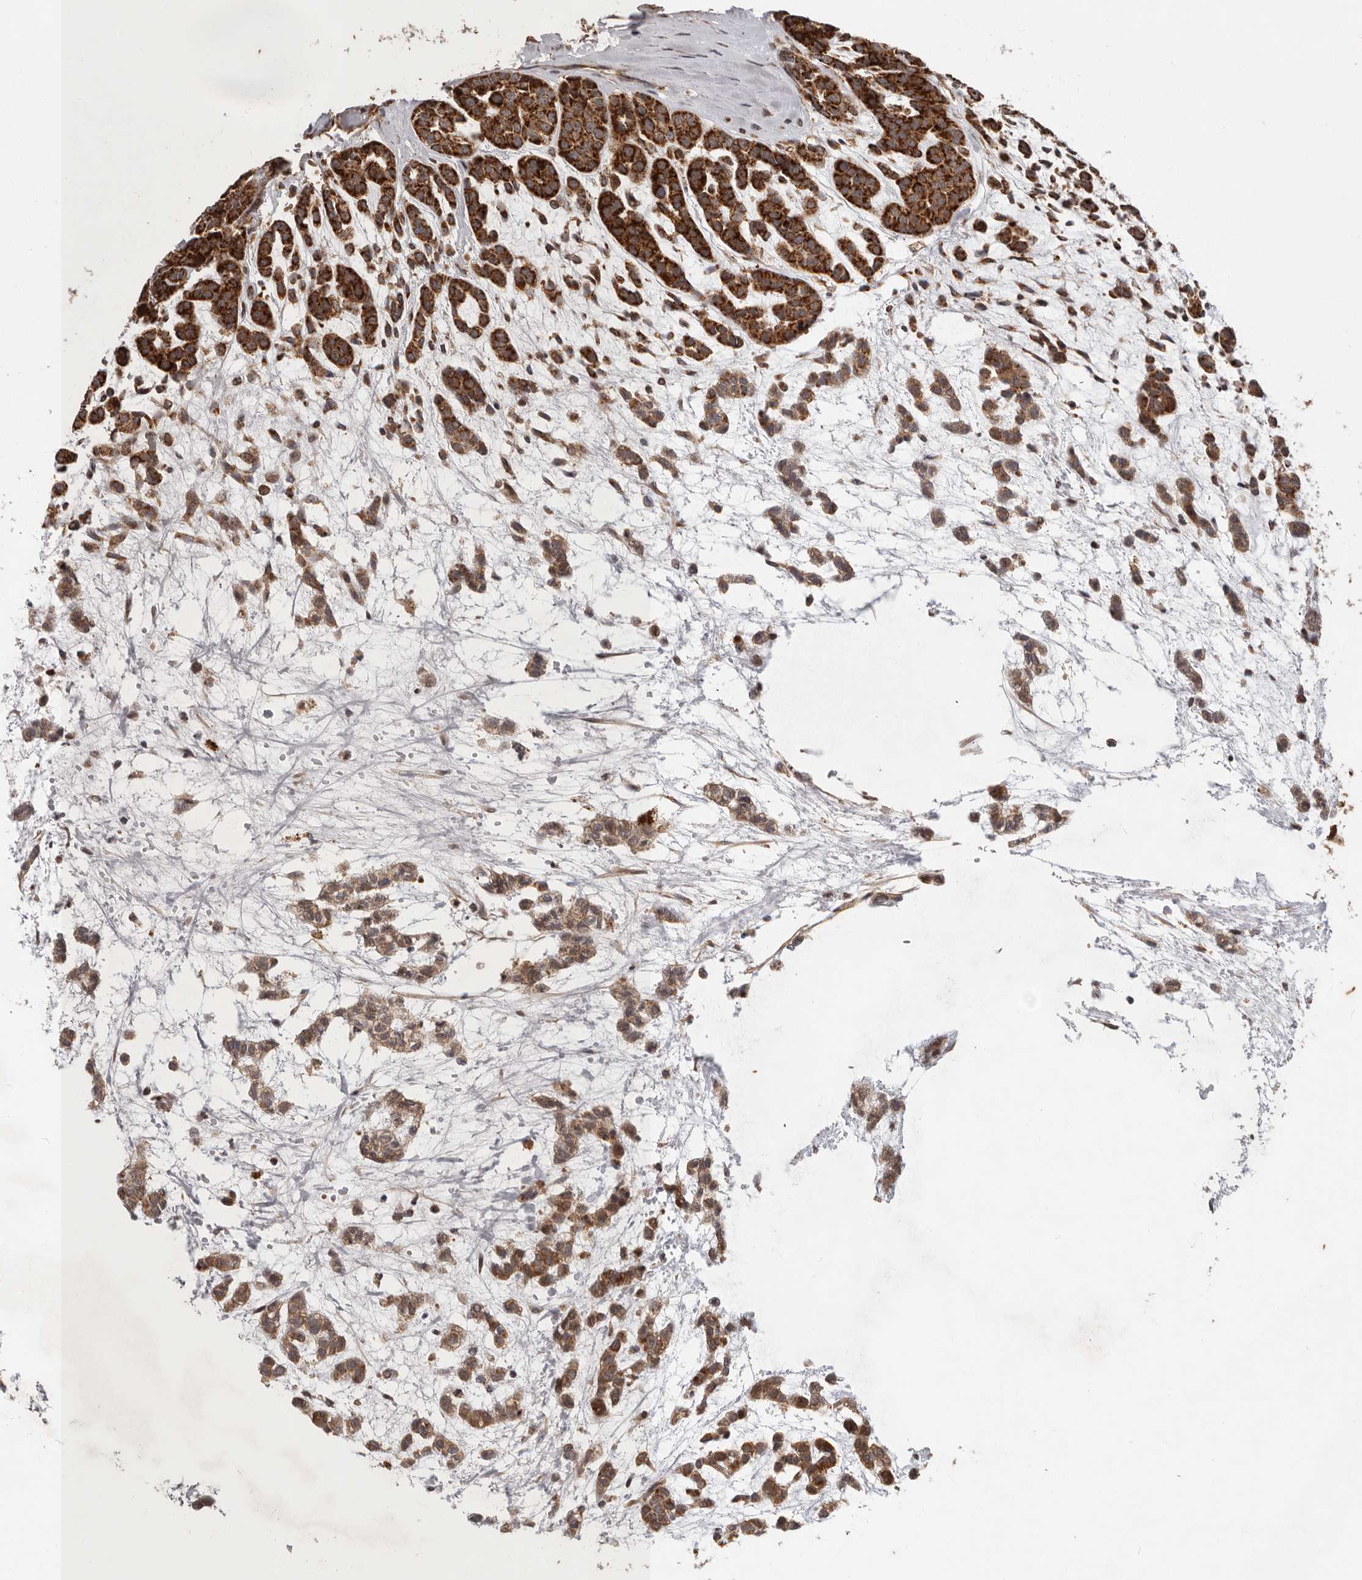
{"staining": {"intensity": "strong", "quantity": ">75%", "location": "cytoplasmic/membranous"}, "tissue": "head and neck cancer", "cell_type": "Tumor cells", "image_type": "cancer", "snomed": [{"axis": "morphology", "description": "Adenocarcinoma, NOS"}, {"axis": "morphology", "description": "Adenoma, NOS"}, {"axis": "topography", "description": "Head-Neck"}], "caption": "Head and neck adenocarcinoma tissue demonstrates strong cytoplasmic/membranous staining in about >75% of tumor cells, visualized by immunohistochemistry. The protein of interest is shown in brown color, while the nuclei are stained blue.", "gene": "MRPS10", "patient": {"sex": "female", "age": 55}}